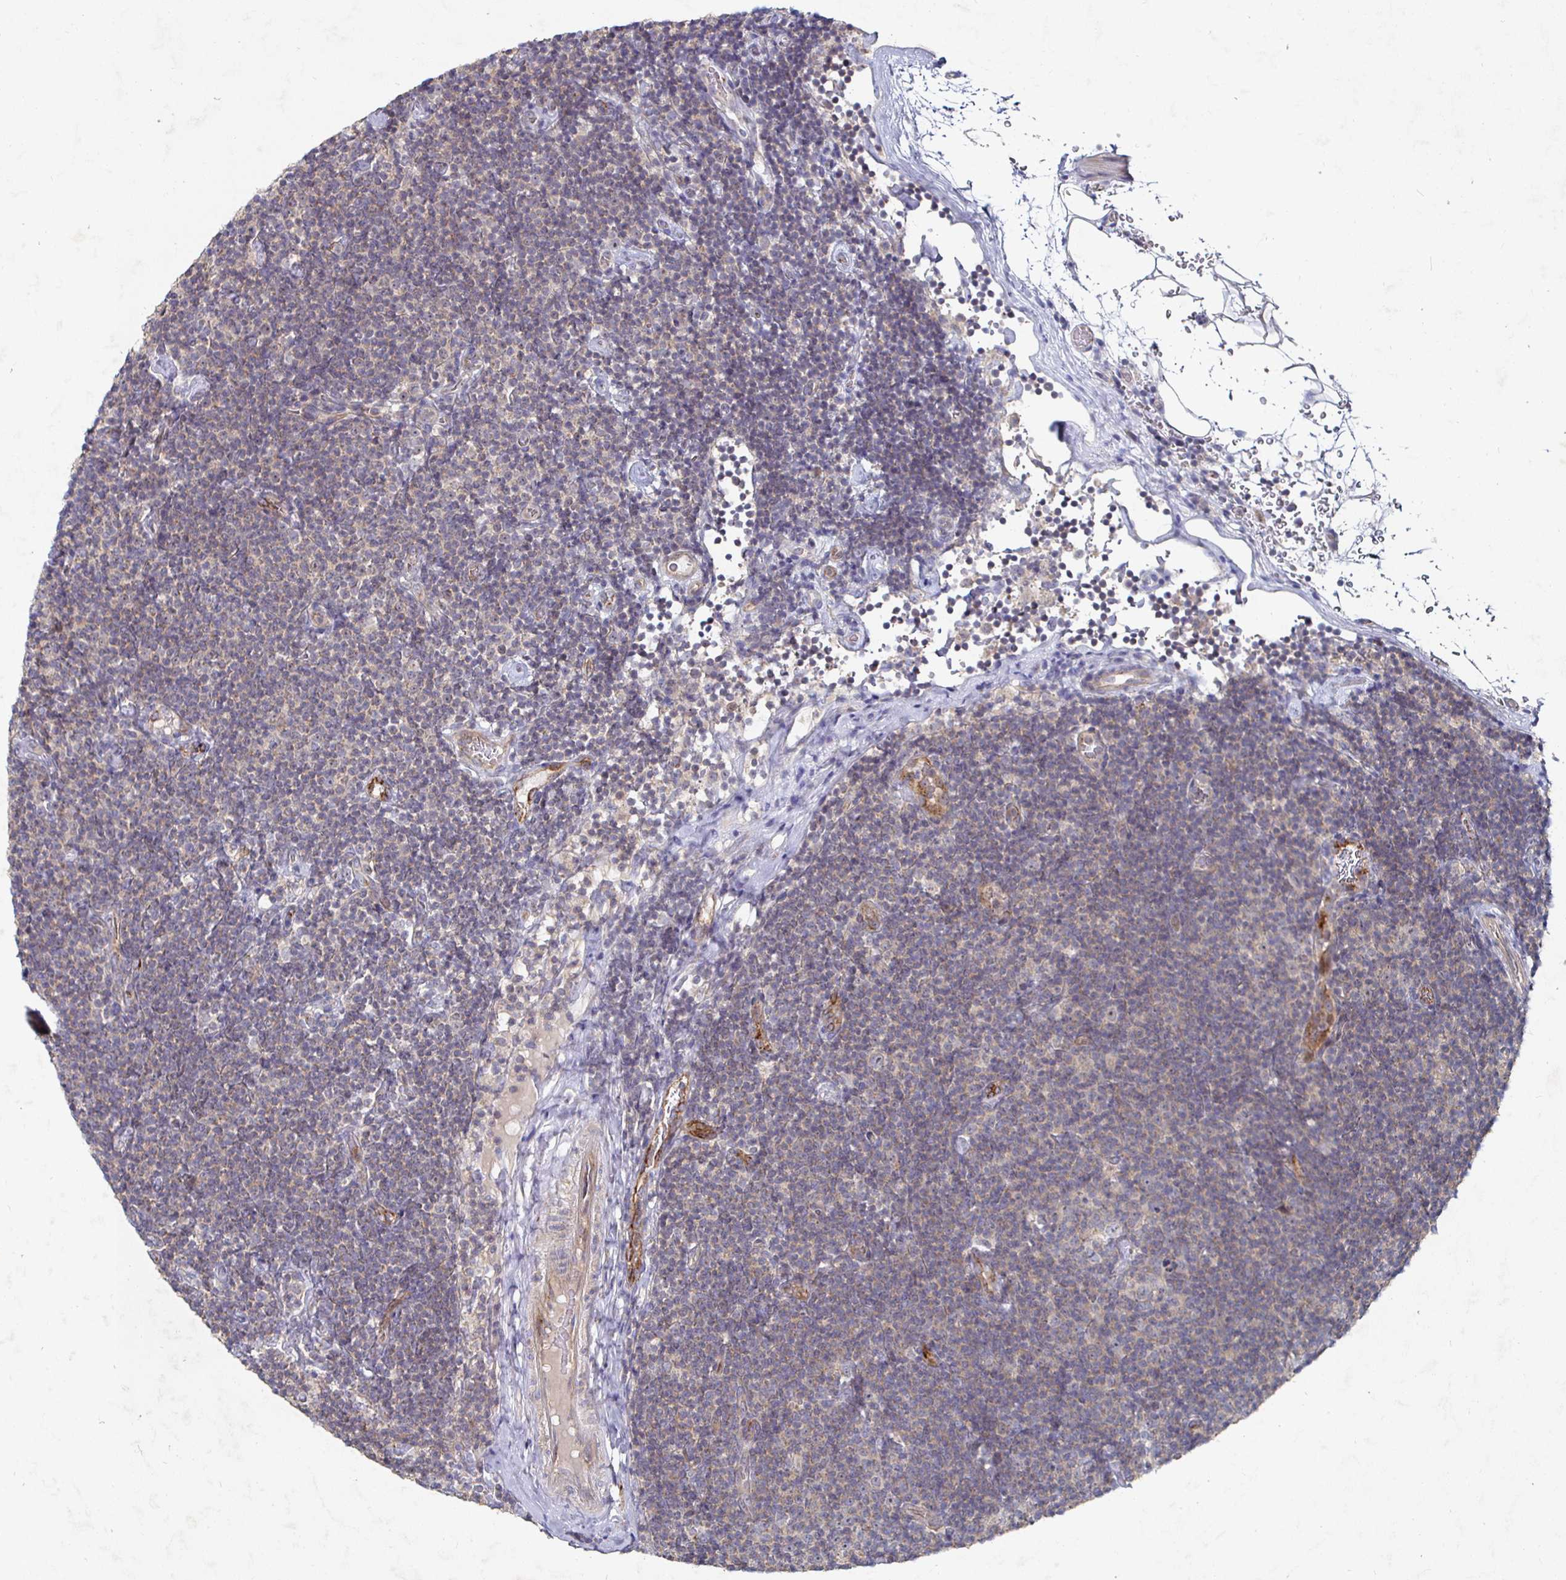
{"staining": {"intensity": "negative", "quantity": "none", "location": "none"}, "tissue": "lymphoma", "cell_type": "Tumor cells", "image_type": "cancer", "snomed": [{"axis": "morphology", "description": "Malignant lymphoma, non-Hodgkin's type, Low grade"}, {"axis": "topography", "description": "Lymph node"}], "caption": "Tumor cells show no significant protein positivity in lymphoma.", "gene": "NRSN1", "patient": {"sex": "male", "age": 81}}